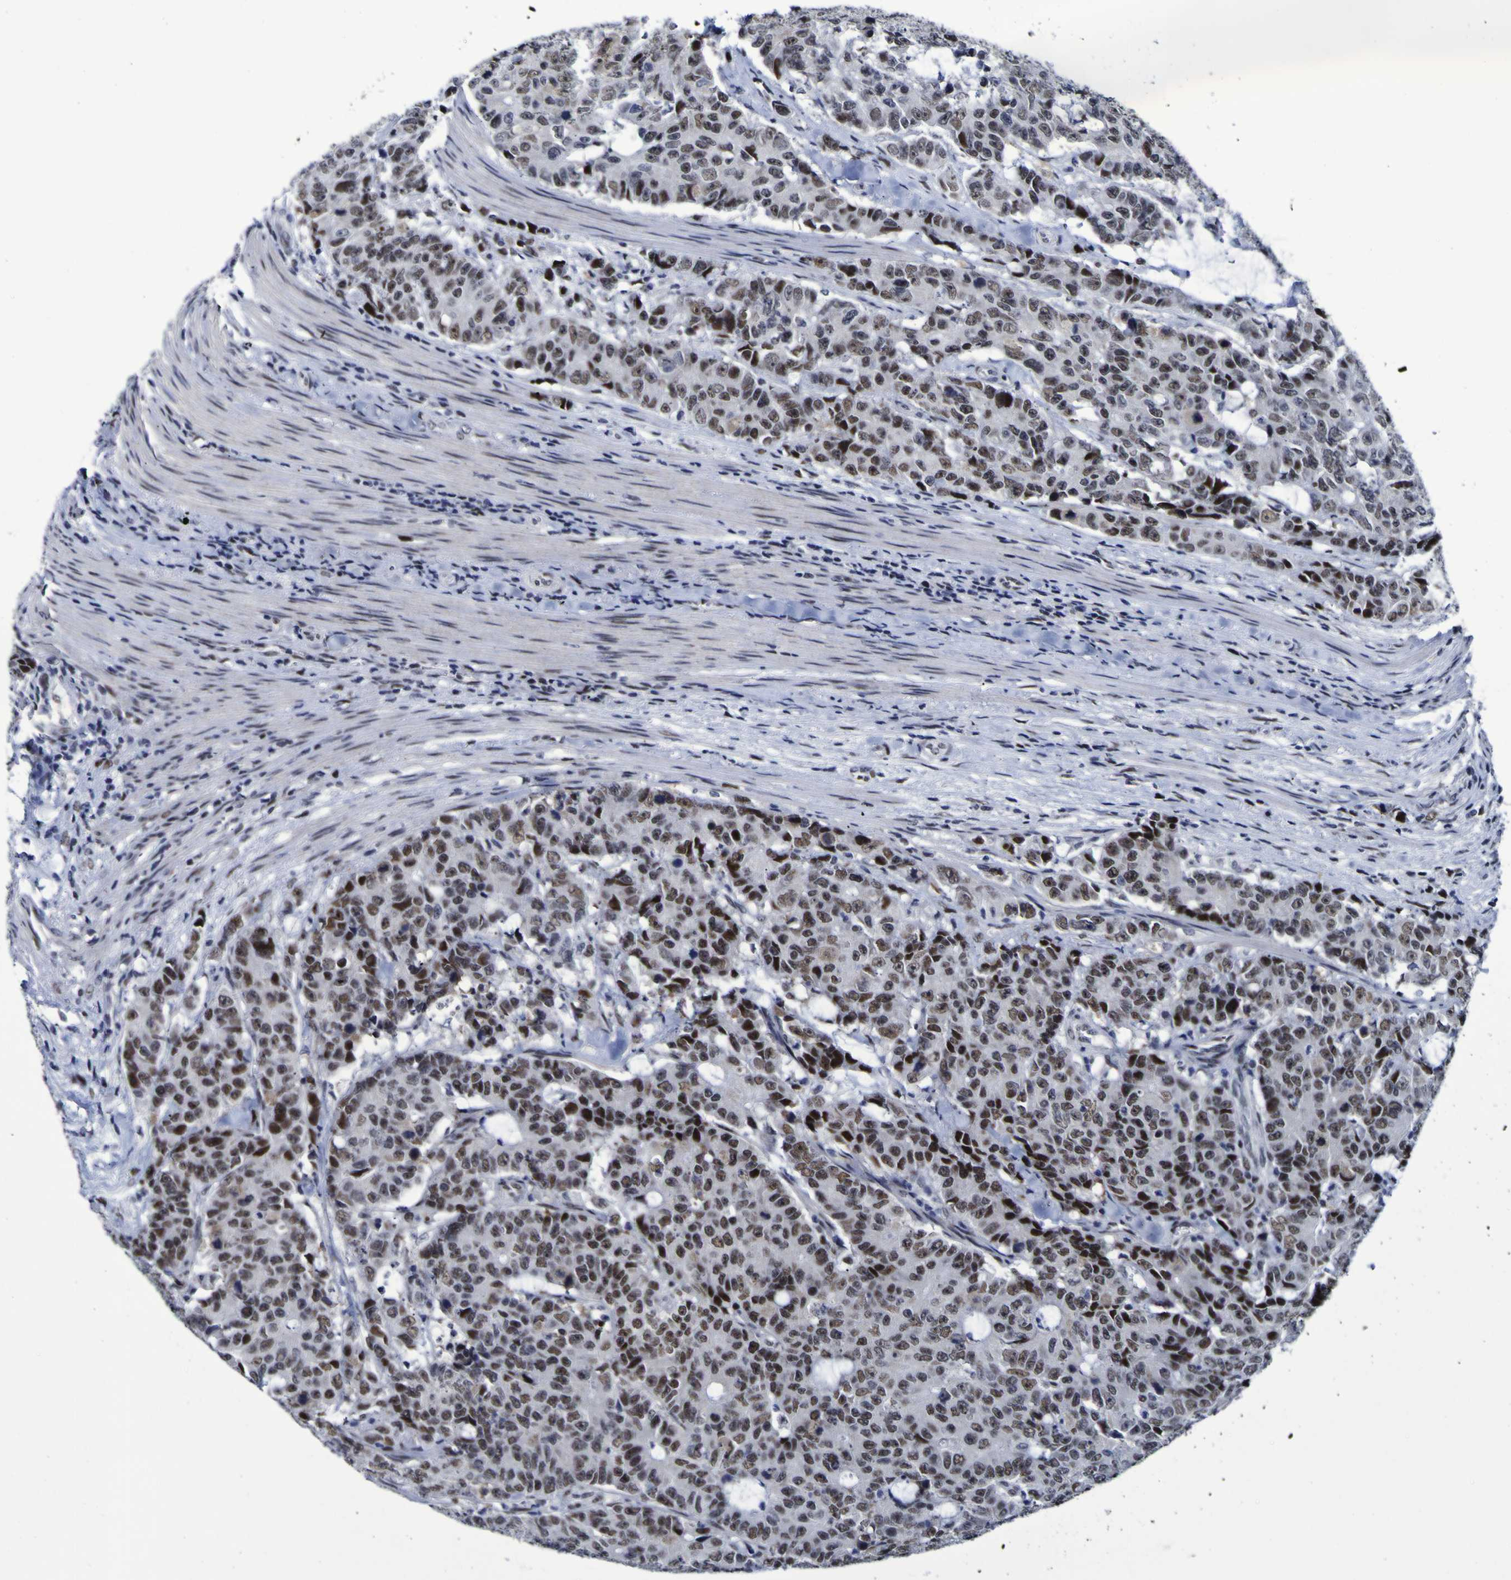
{"staining": {"intensity": "strong", "quantity": ">75%", "location": "nuclear"}, "tissue": "colorectal cancer", "cell_type": "Tumor cells", "image_type": "cancer", "snomed": [{"axis": "morphology", "description": "Adenocarcinoma, NOS"}, {"axis": "topography", "description": "Colon"}], "caption": "This photomicrograph reveals colorectal cancer stained with immunohistochemistry (IHC) to label a protein in brown. The nuclear of tumor cells show strong positivity for the protein. Nuclei are counter-stained blue.", "gene": "MBD3", "patient": {"sex": "female", "age": 86}}